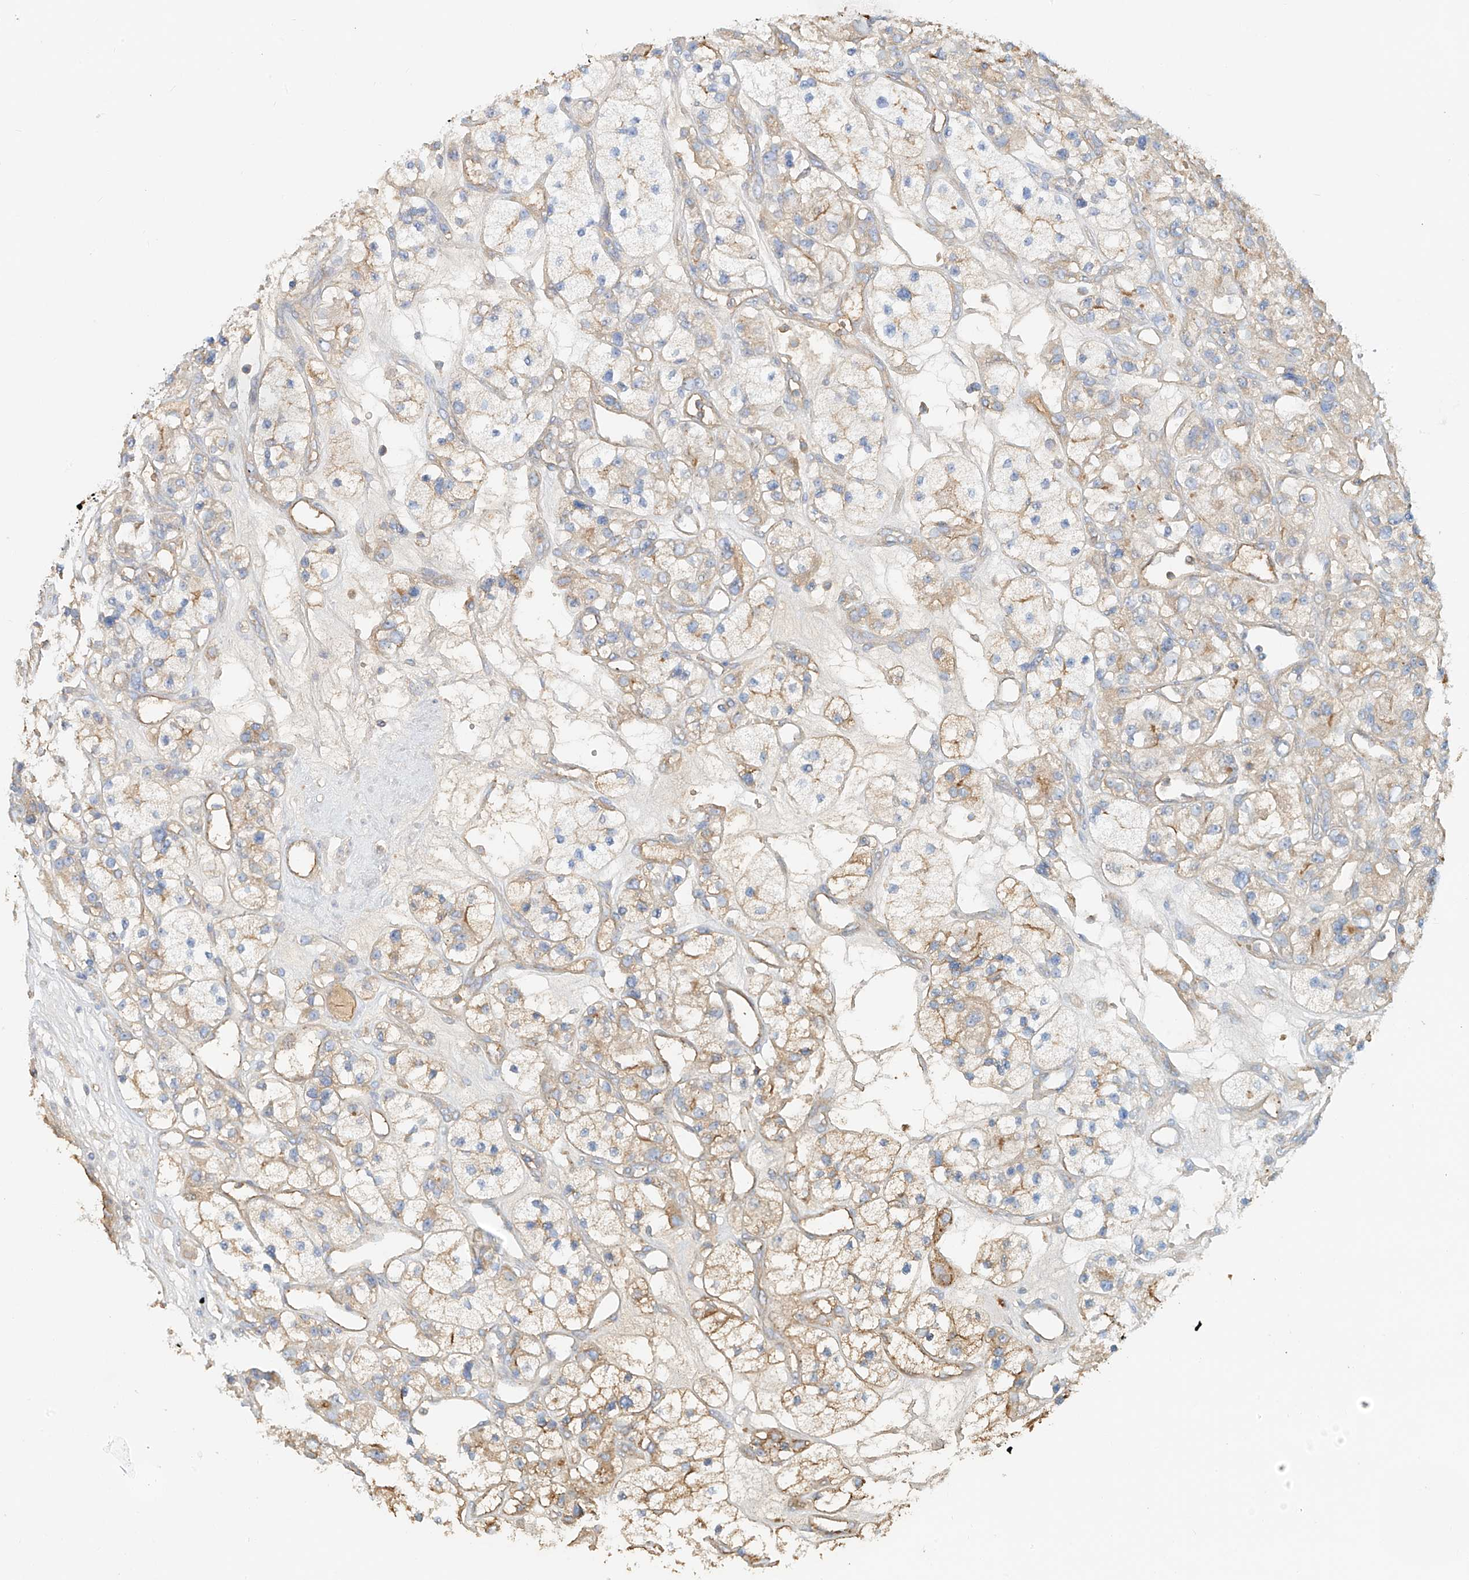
{"staining": {"intensity": "weak", "quantity": "25%-75%", "location": "cytoplasmic/membranous"}, "tissue": "renal cancer", "cell_type": "Tumor cells", "image_type": "cancer", "snomed": [{"axis": "morphology", "description": "Adenocarcinoma, NOS"}, {"axis": "topography", "description": "Kidney"}], "caption": "A histopathology image of renal adenocarcinoma stained for a protein exhibits weak cytoplasmic/membranous brown staining in tumor cells.", "gene": "OCSTAMP", "patient": {"sex": "female", "age": 57}}